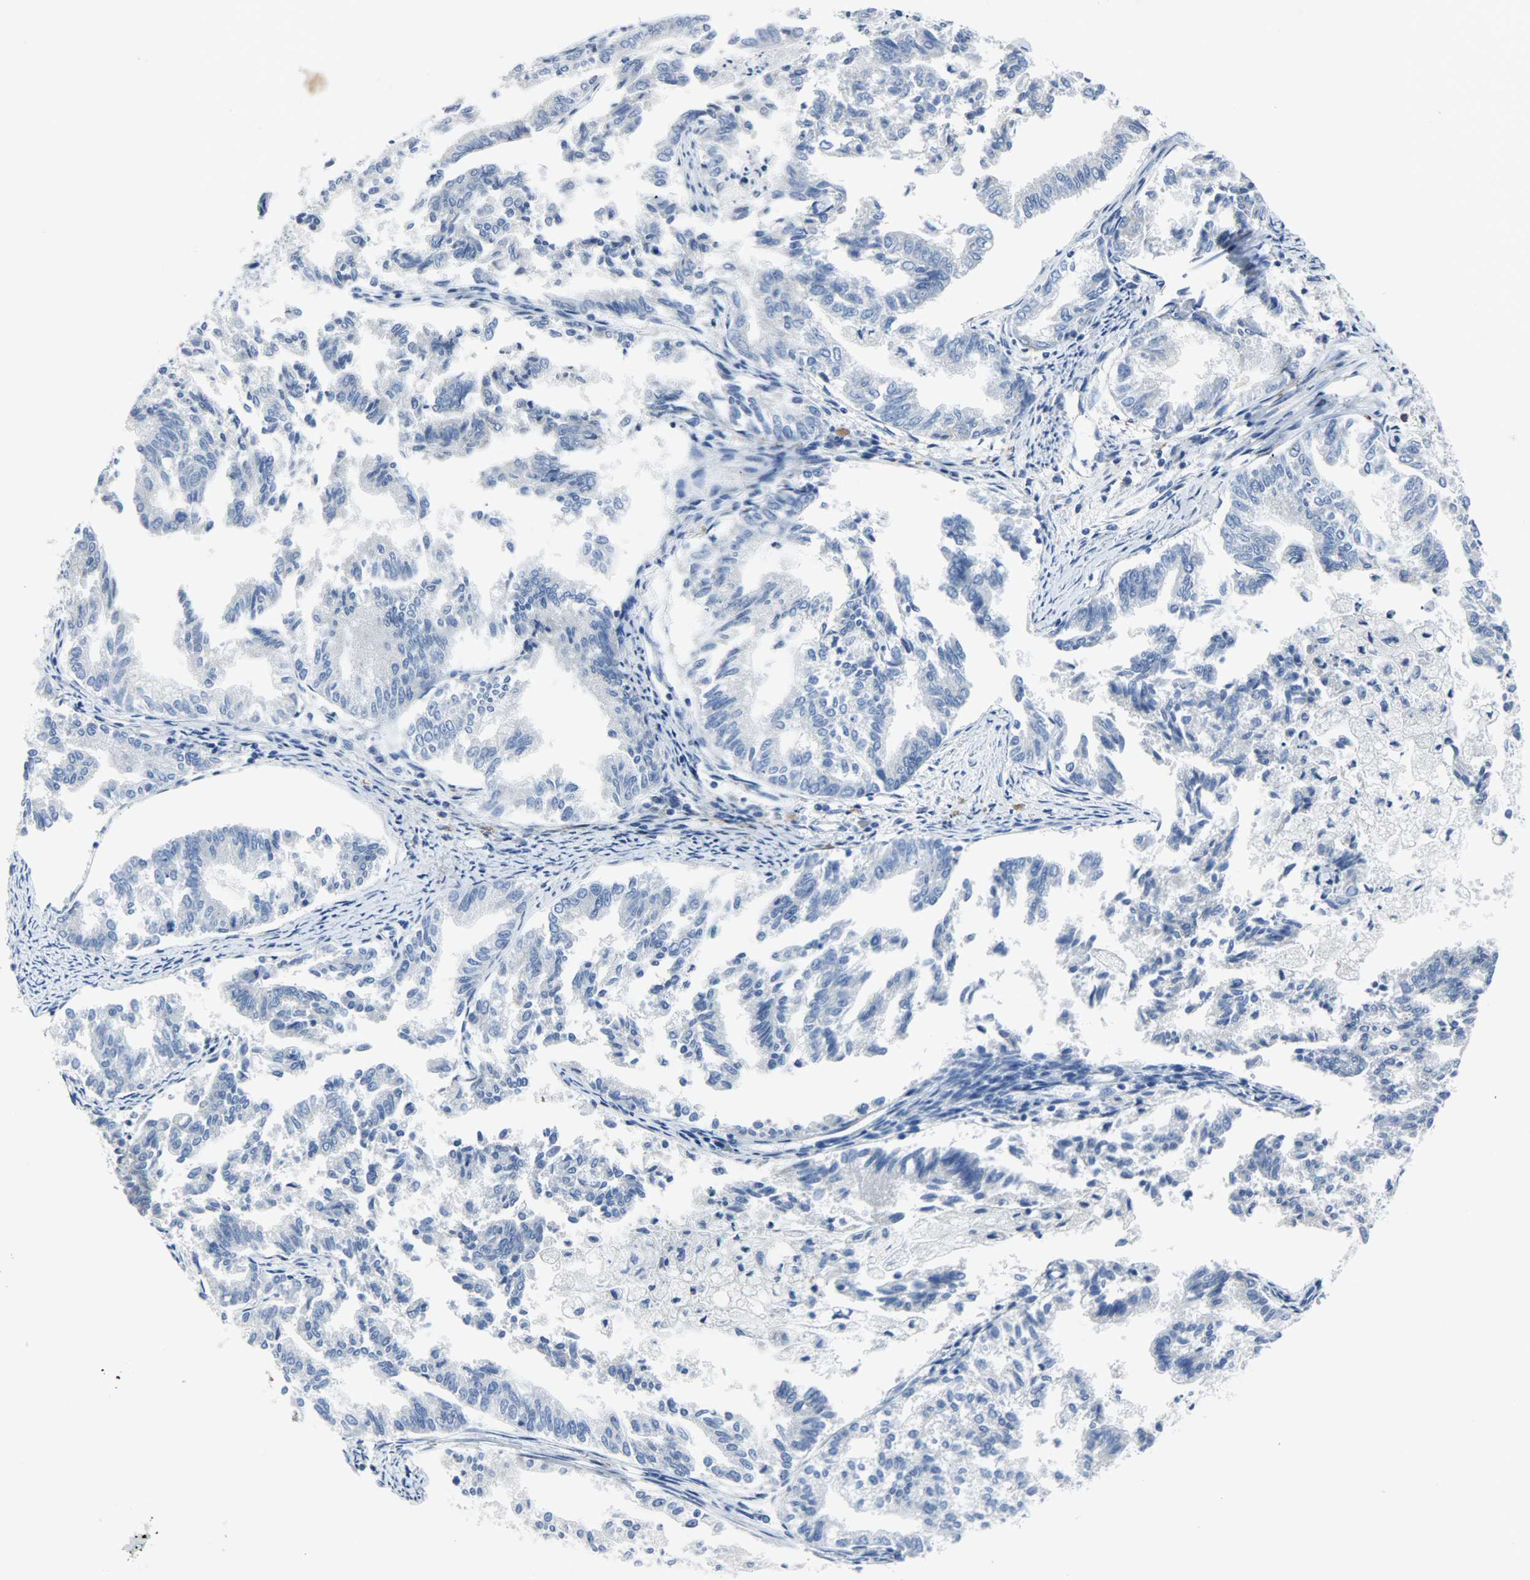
{"staining": {"intensity": "negative", "quantity": "none", "location": "none"}, "tissue": "endometrial cancer", "cell_type": "Tumor cells", "image_type": "cancer", "snomed": [{"axis": "morphology", "description": "Adenocarcinoma, NOS"}, {"axis": "topography", "description": "Endometrium"}], "caption": "Immunohistochemistry (IHC) micrograph of human endometrial cancer stained for a protein (brown), which reveals no expression in tumor cells.", "gene": "CEBPE", "patient": {"sex": "female", "age": 79}}